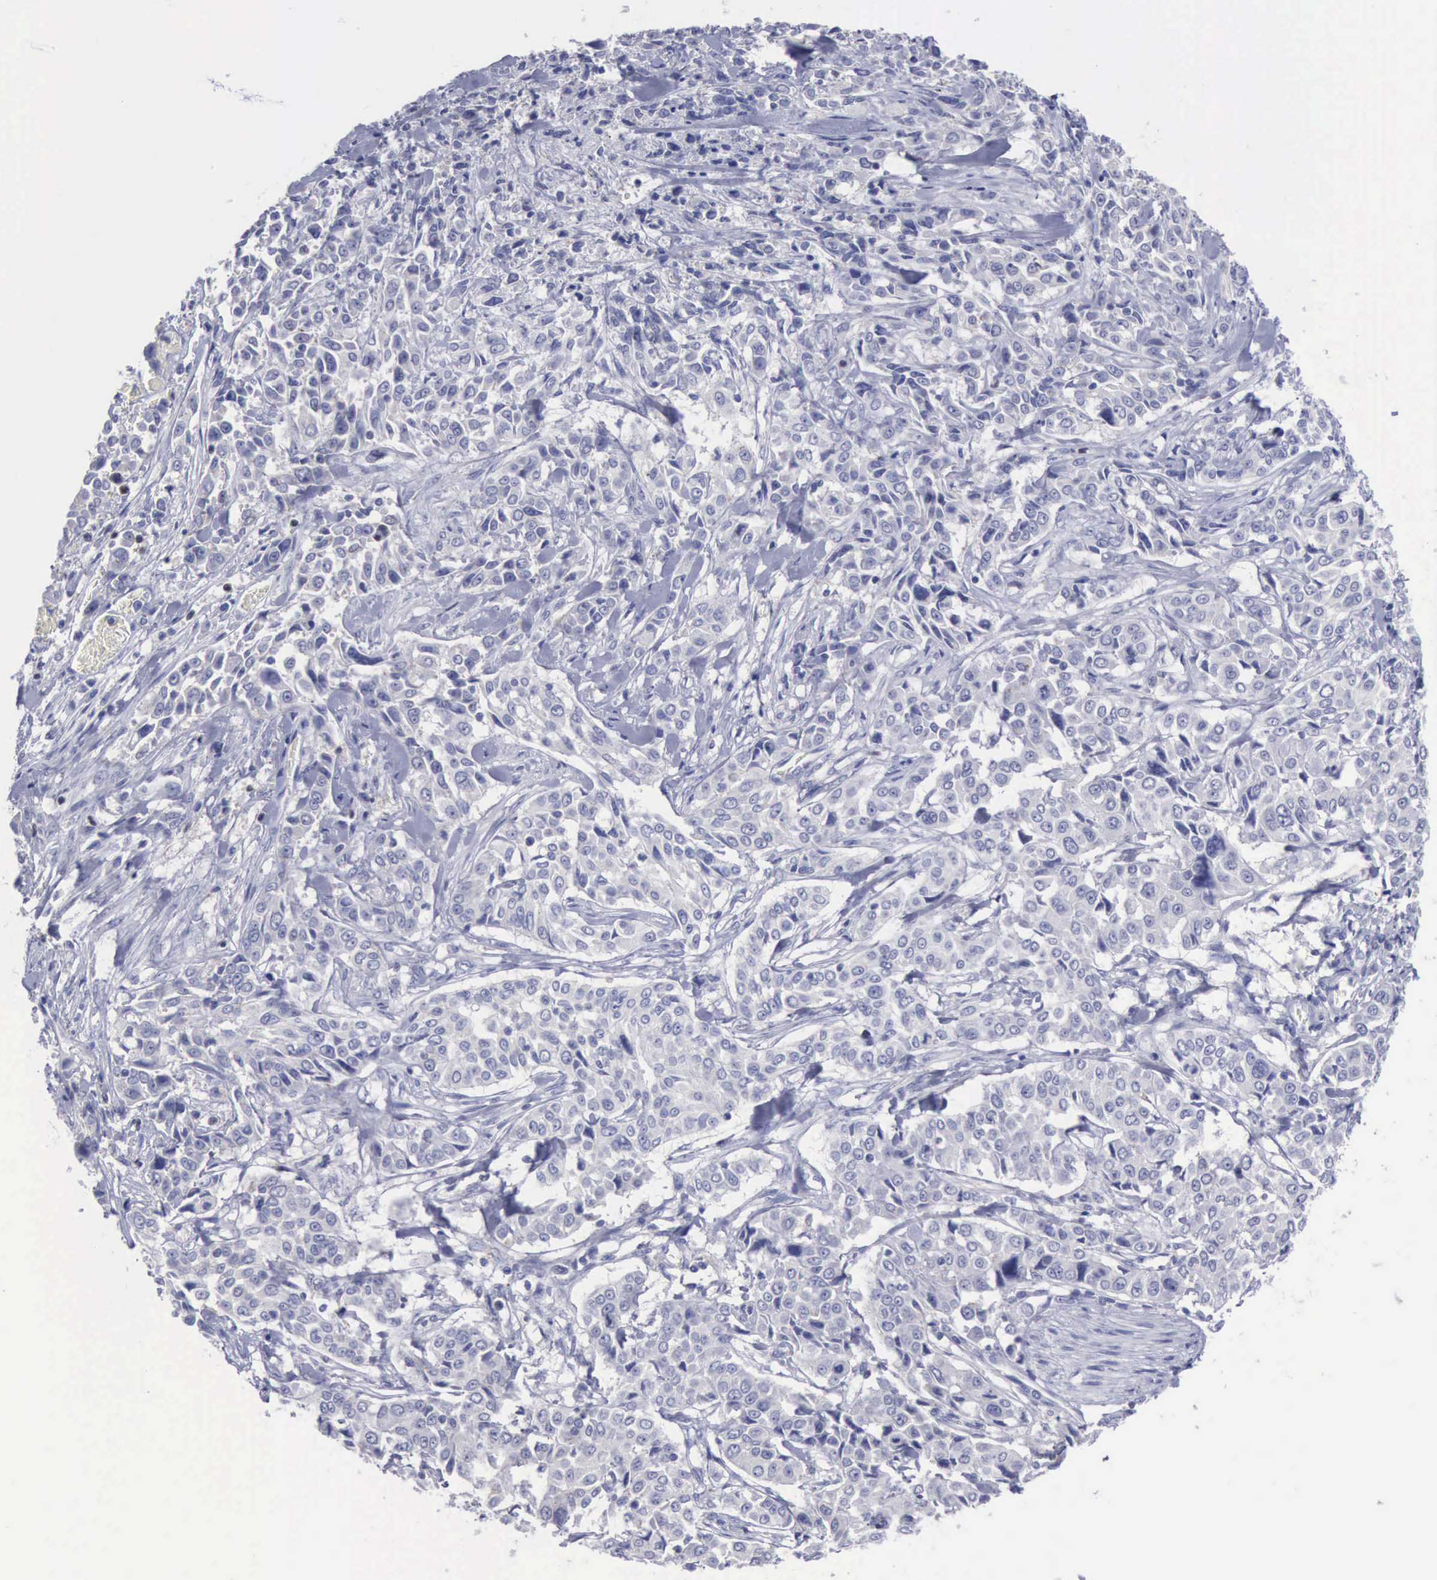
{"staining": {"intensity": "negative", "quantity": "none", "location": "none"}, "tissue": "pancreatic cancer", "cell_type": "Tumor cells", "image_type": "cancer", "snomed": [{"axis": "morphology", "description": "Adenocarcinoma, NOS"}, {"axis": "topography", "description": "Pancreas"}], "caption": "High magnification brightfield microscopy of pancreatic cancer stained with DAB (brown) and counterstained with hematoxylin (blue): tumor cells show no significant positivity.", "gene": "SATB2", "patient": {"sex": "female", "age": 52}}